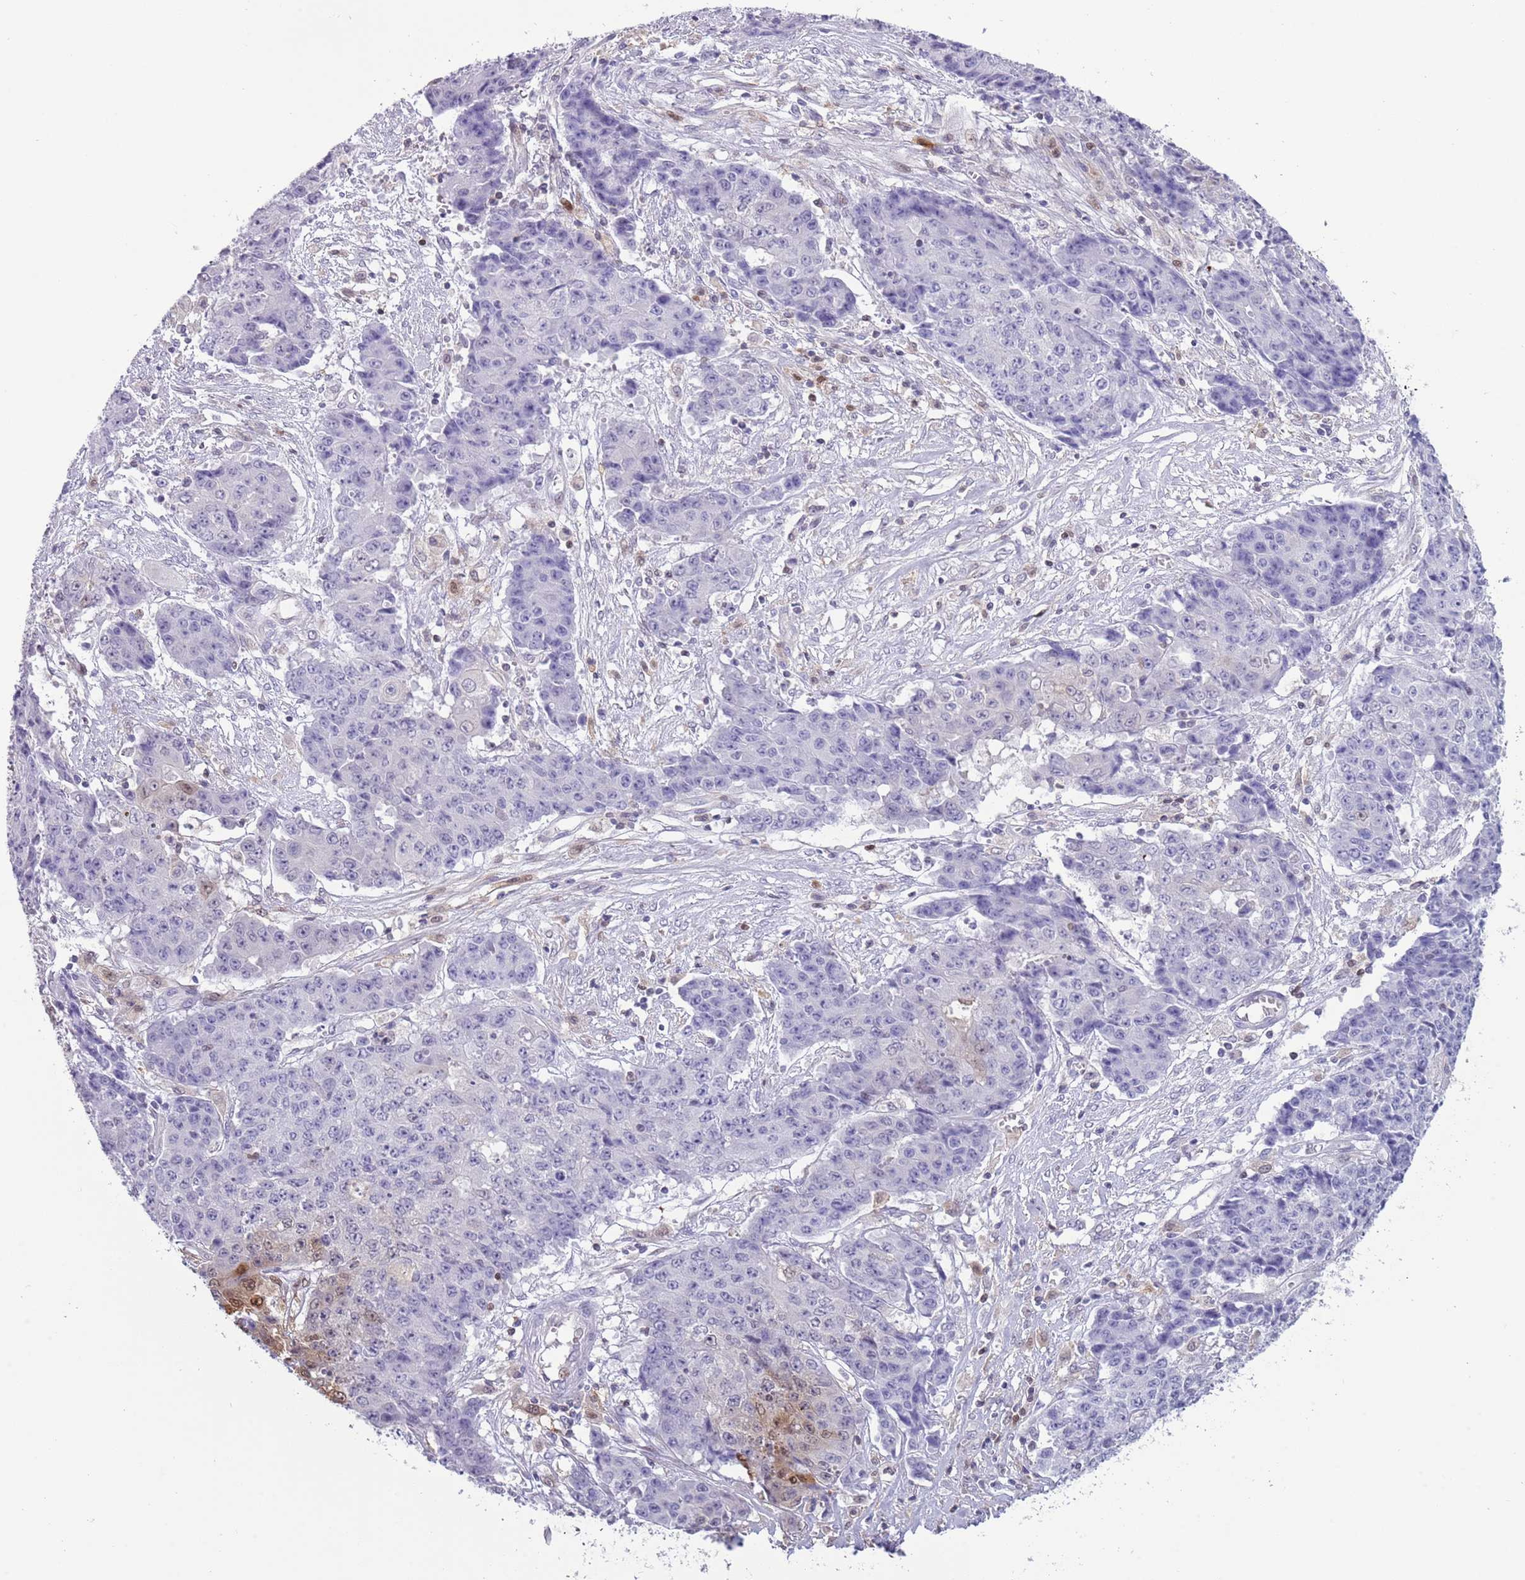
{"staining": {"intensity": "weak", "quantity": "<25%", "location": "cytoplasmic/membranous,nuclear"}, "tissue": "ovarian cancer", "cell_type": "Tumor cells", "image_type": "cancer", "snomed": [{"axis": "morphology", "description": "Carcinoma, endometroid"}, {"axis": "topography", "description": "Ovary"}], "caption": "Immunohistochemistry (IHC) micrograph of neoplastic tissue: ovarian cancer (endometroid carcinoma) stained with DAB displays no significant protein expression in tumor cells. Nuclei are stained in blue.", "gene": "NBPF6", "patient": {"sex": "female", "age": 42}}